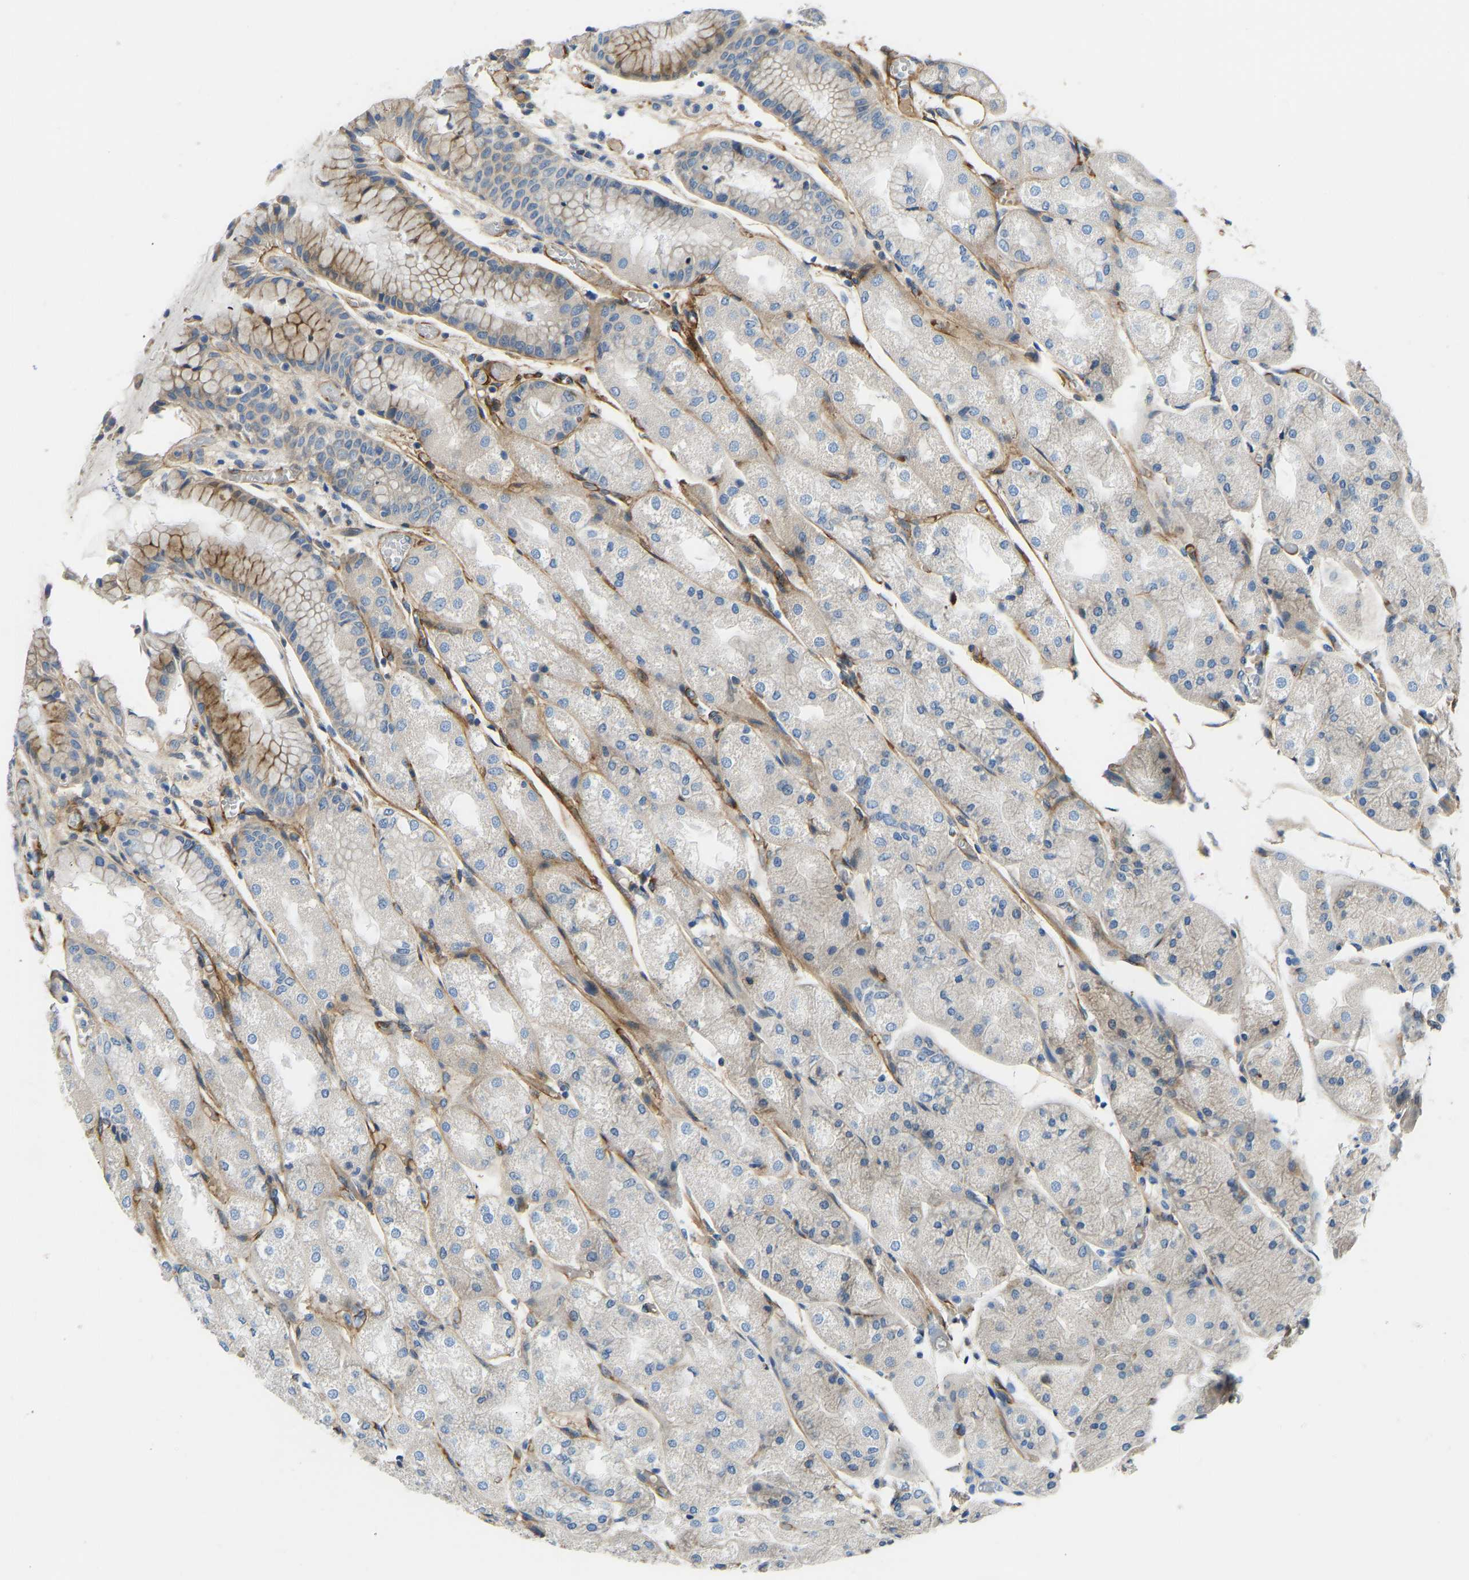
{"staining": {"intensity": "moderate", "quantity": "25%-75%", "location": "cytoplasmic/membranous"}, "tissue": "stomach", "cell_type": "Glandular cells", "image_type": "normal", "snomed": [{"axis": "morphology", "description": "Normal tissue, NOS"}, {"axis": "topography", "description": "Stomach, upper"}], "caption": "Brown immunohistochemical staining in benign stomach exhibits moderate cytoplasmic/membranous staining in approximately 25%-75% of glandular cells.", "gene": "COL15A1", "patient": {"sex": "male", "age": 72}}